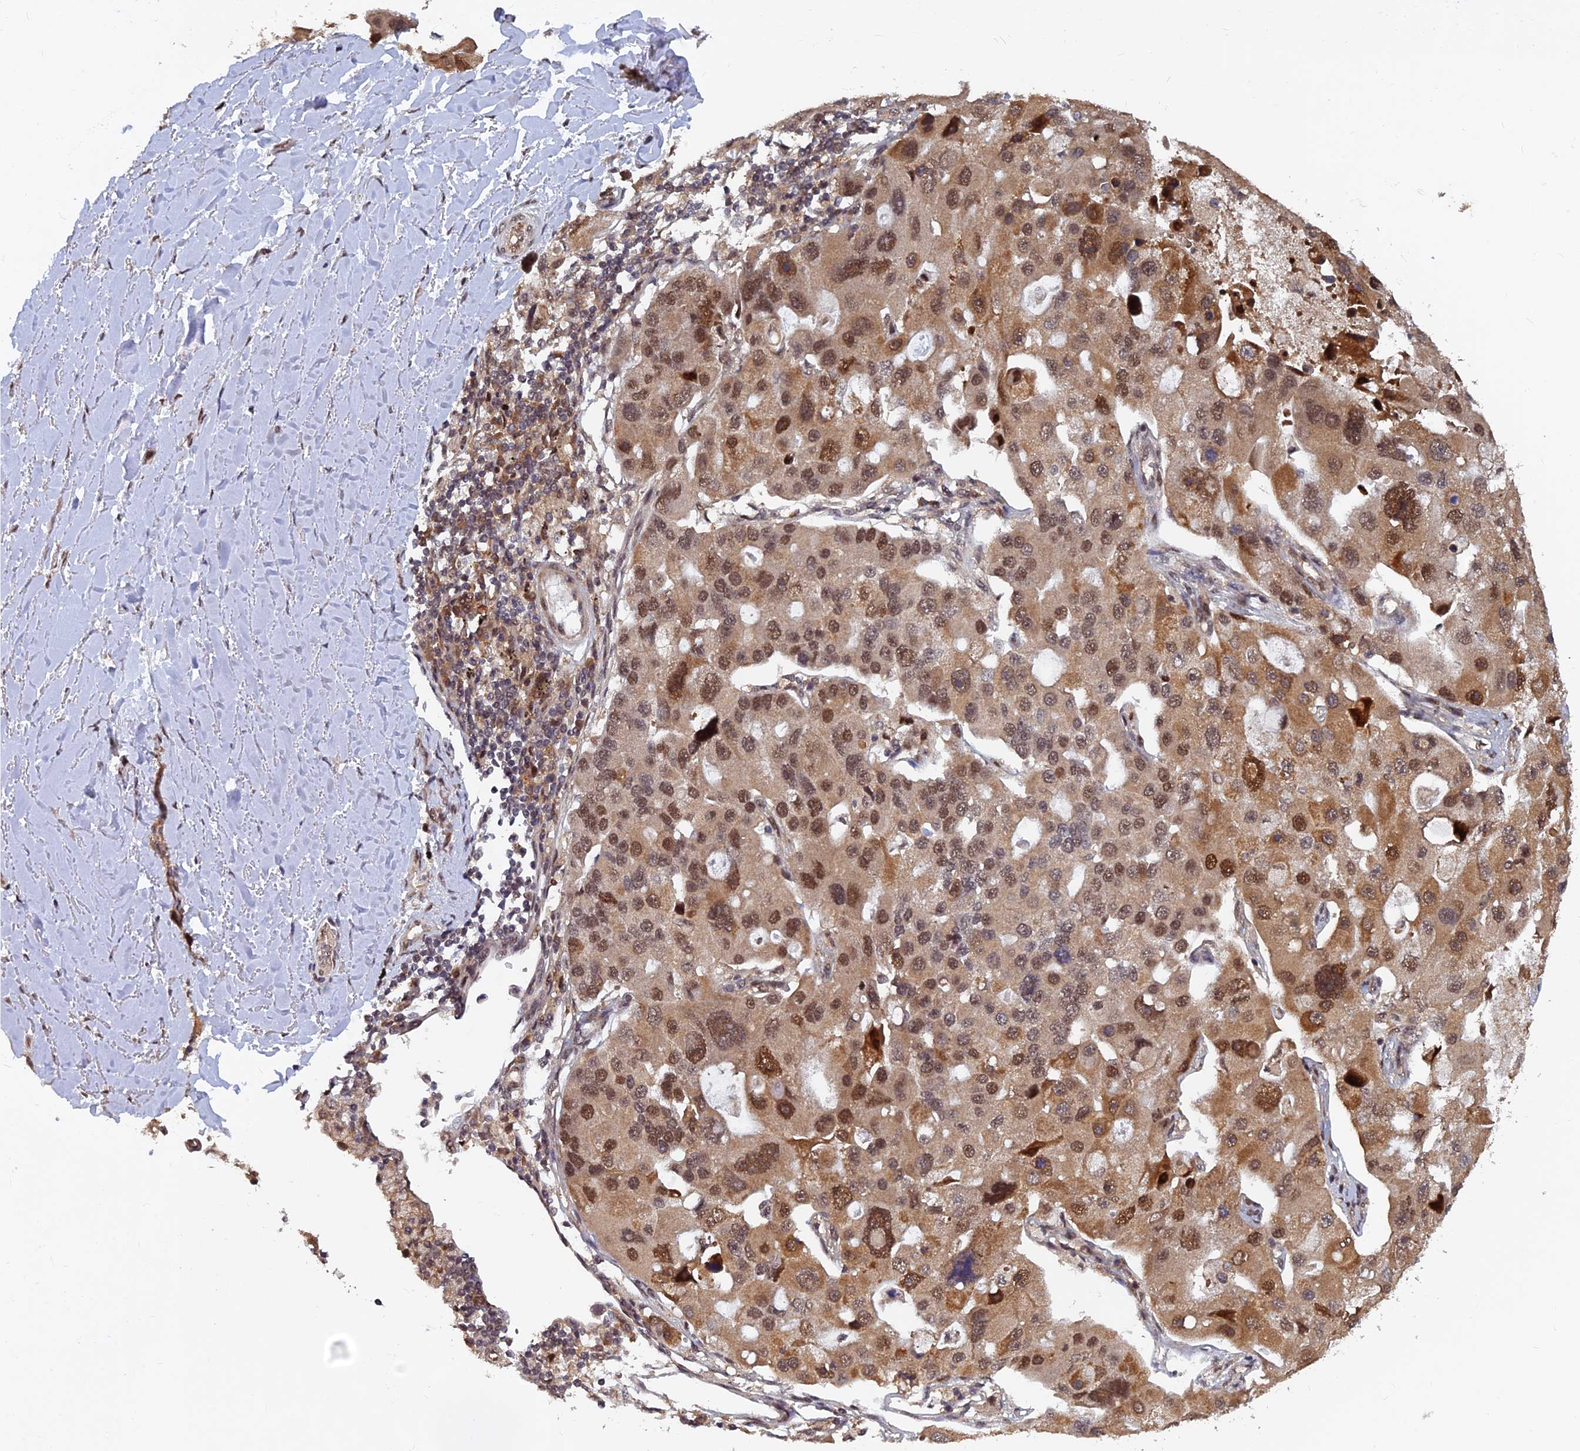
{"staining": {"intensity": "moderate", "quantity": ">75%", "location": "cytoplasmic/membranous,nuclear"}, "tissue": "lung cancer", "cell_type": "Tumor cells", "image_type": "cancer", "snomed": [{"axis": "morphology", "description": "Adenocarcinoma, NOS"}, {"axis": "topography", "description": "Lung"}], "caption": "Human lung cancer (adenocarcinoma) stained with a brown dye displays moderate cytoplasmic/membranous and nuclear positive staining in approximately >75% of tumor cells.", "gene": "FAM53C", "patient": {"sex": "female", "age": 54}}